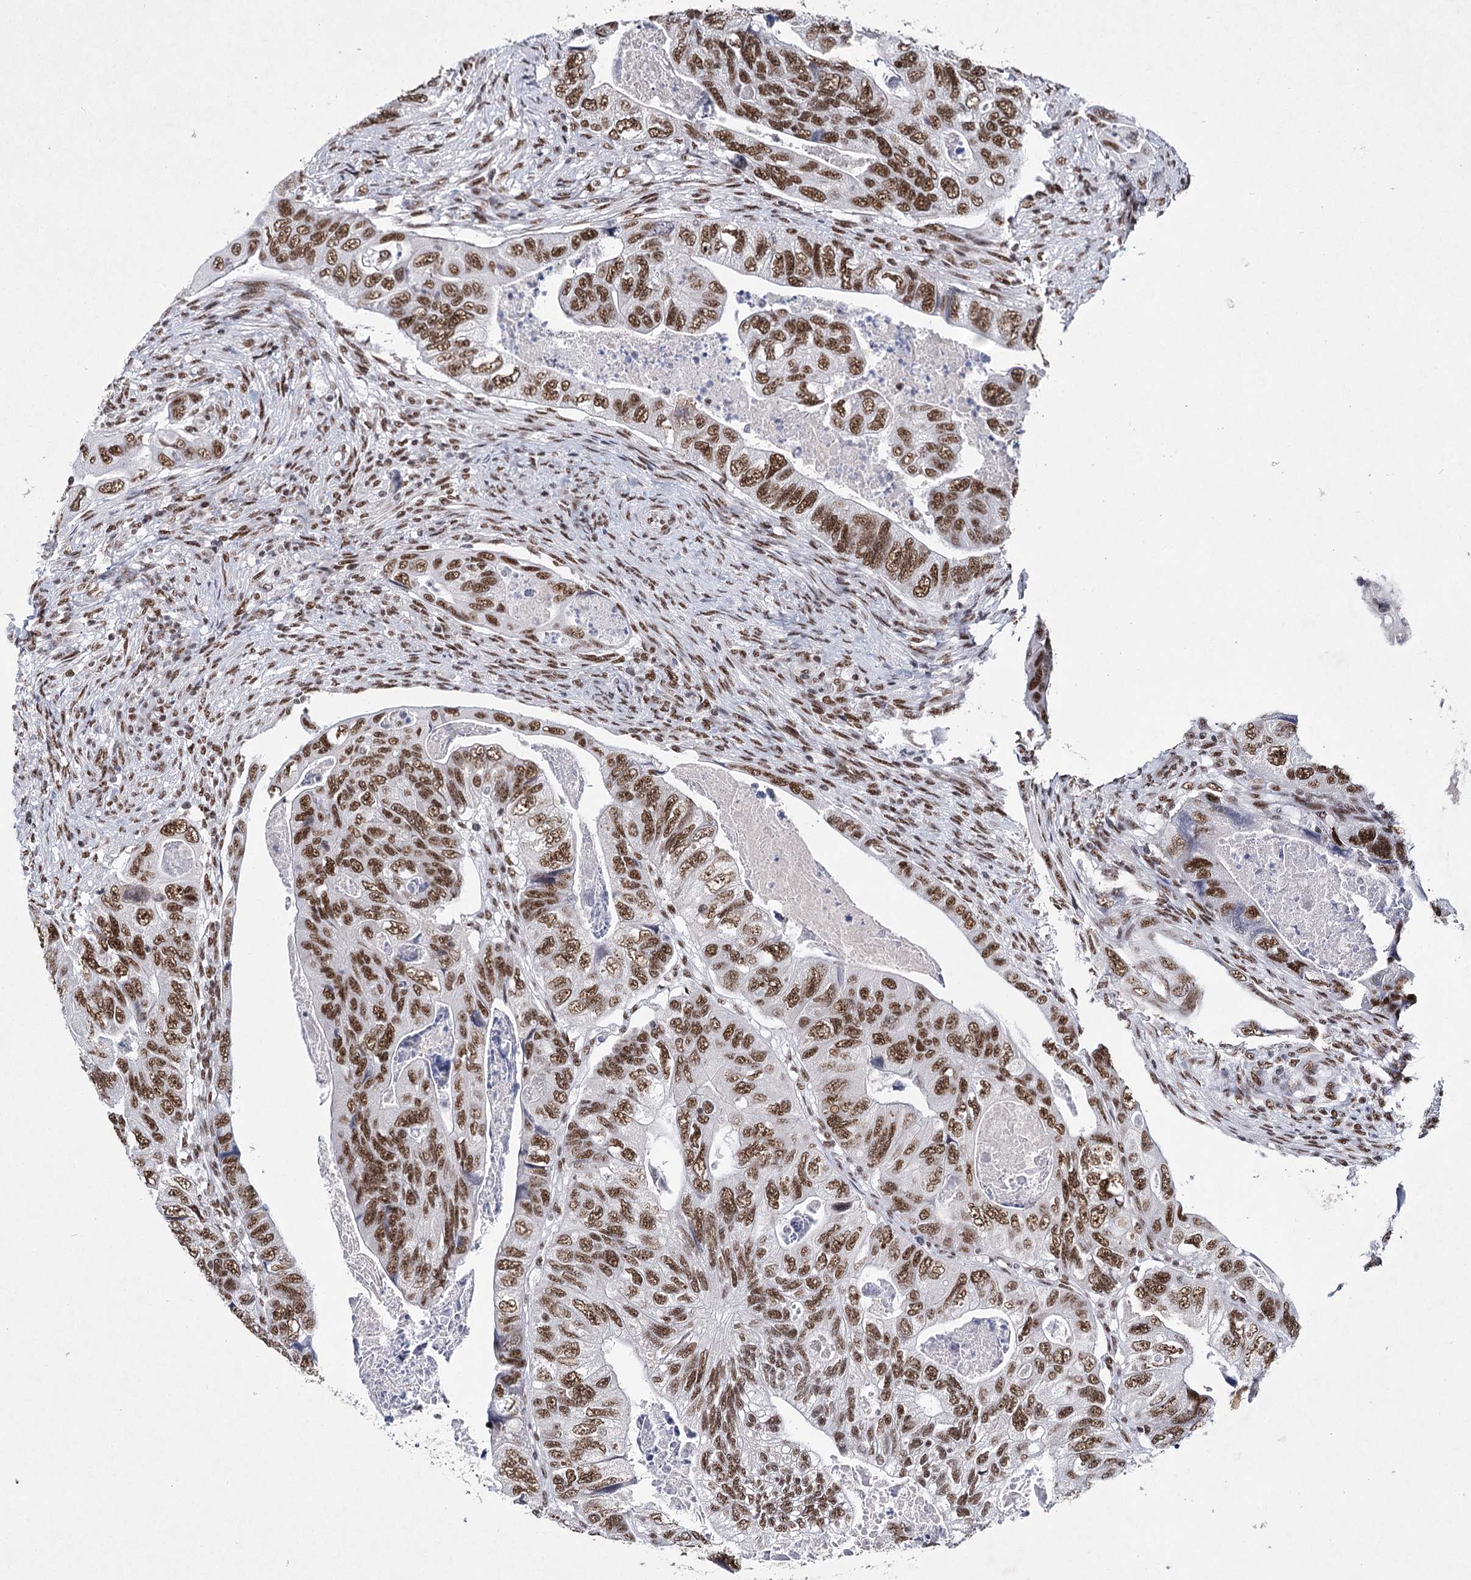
{"staining": {"intensity": "moderate", "quantity": ">75%", "location": "nuclear"}, "tissue": "colorectal cancer", "cell_type": "Tumor cells", "image_type": "cancer", "snomed": [{"axis": "morphology", "description": "Adenocarcinoma, NOS"}, {"axis": "topography", "description": "Rectum"}], "caption": "Moderate nuclear expression is present in approximately >75% of tumor cells in colorectal adenocarcinoma.", "gene": "SCAF8", "patient": {"sex": "male", "age": 63}}